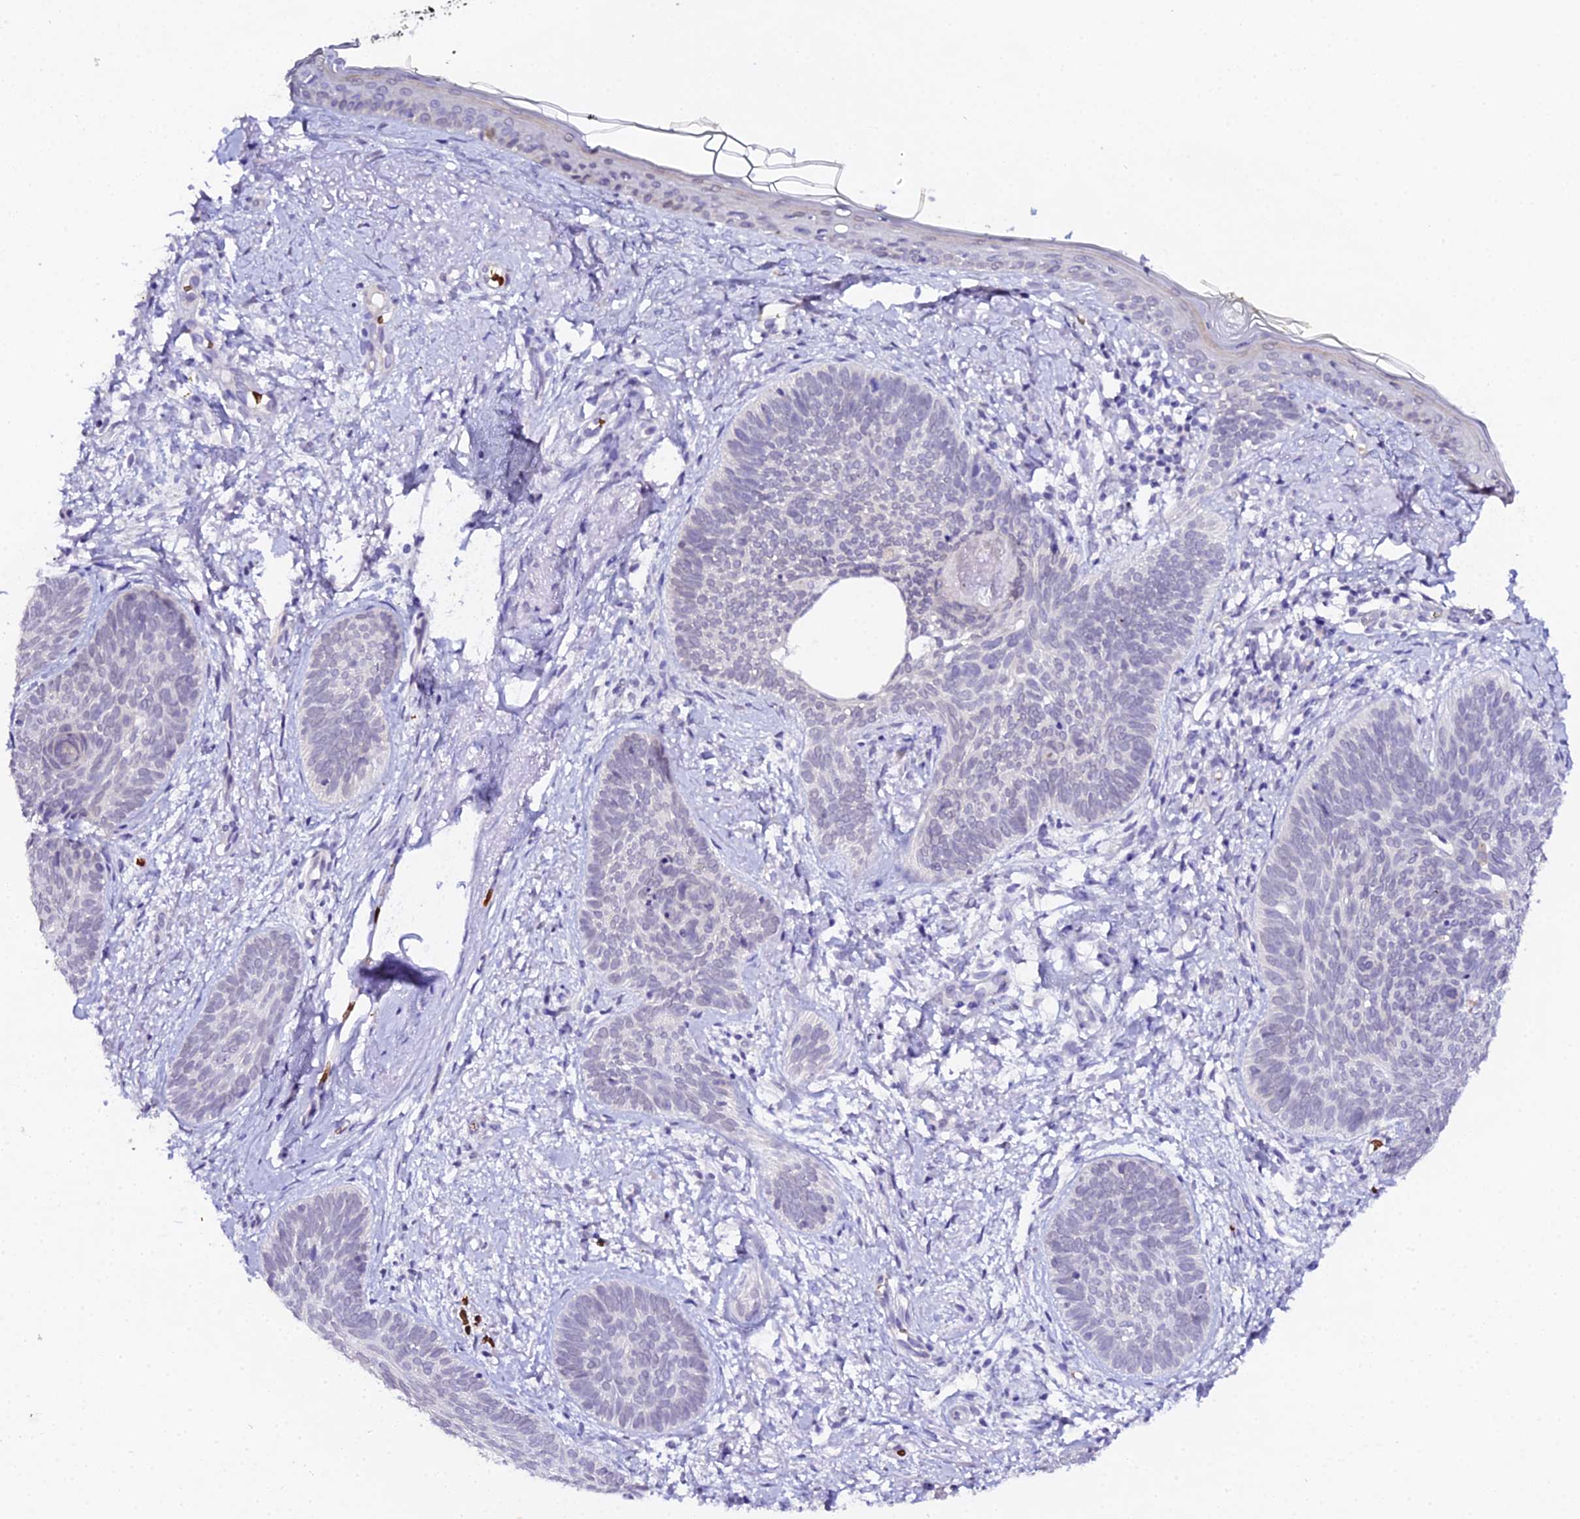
{"staining": {"intensity": "negative", "quantity": "none", "location": "none"}, "tissue": "skin cancer", "cell_type": "Tumor cells", "image_type": "cancer", "snomed": [{"axis": "morphology", "description": "Basal cell carcinoma"}, {"axis": "topography", "description": "Skin"}], "caption": "Tumor cells are negative for protein expression in human skin basal cell carcinoma.", "gene": "CFAP45", "patient": {"sex": "female", "age": 81}}